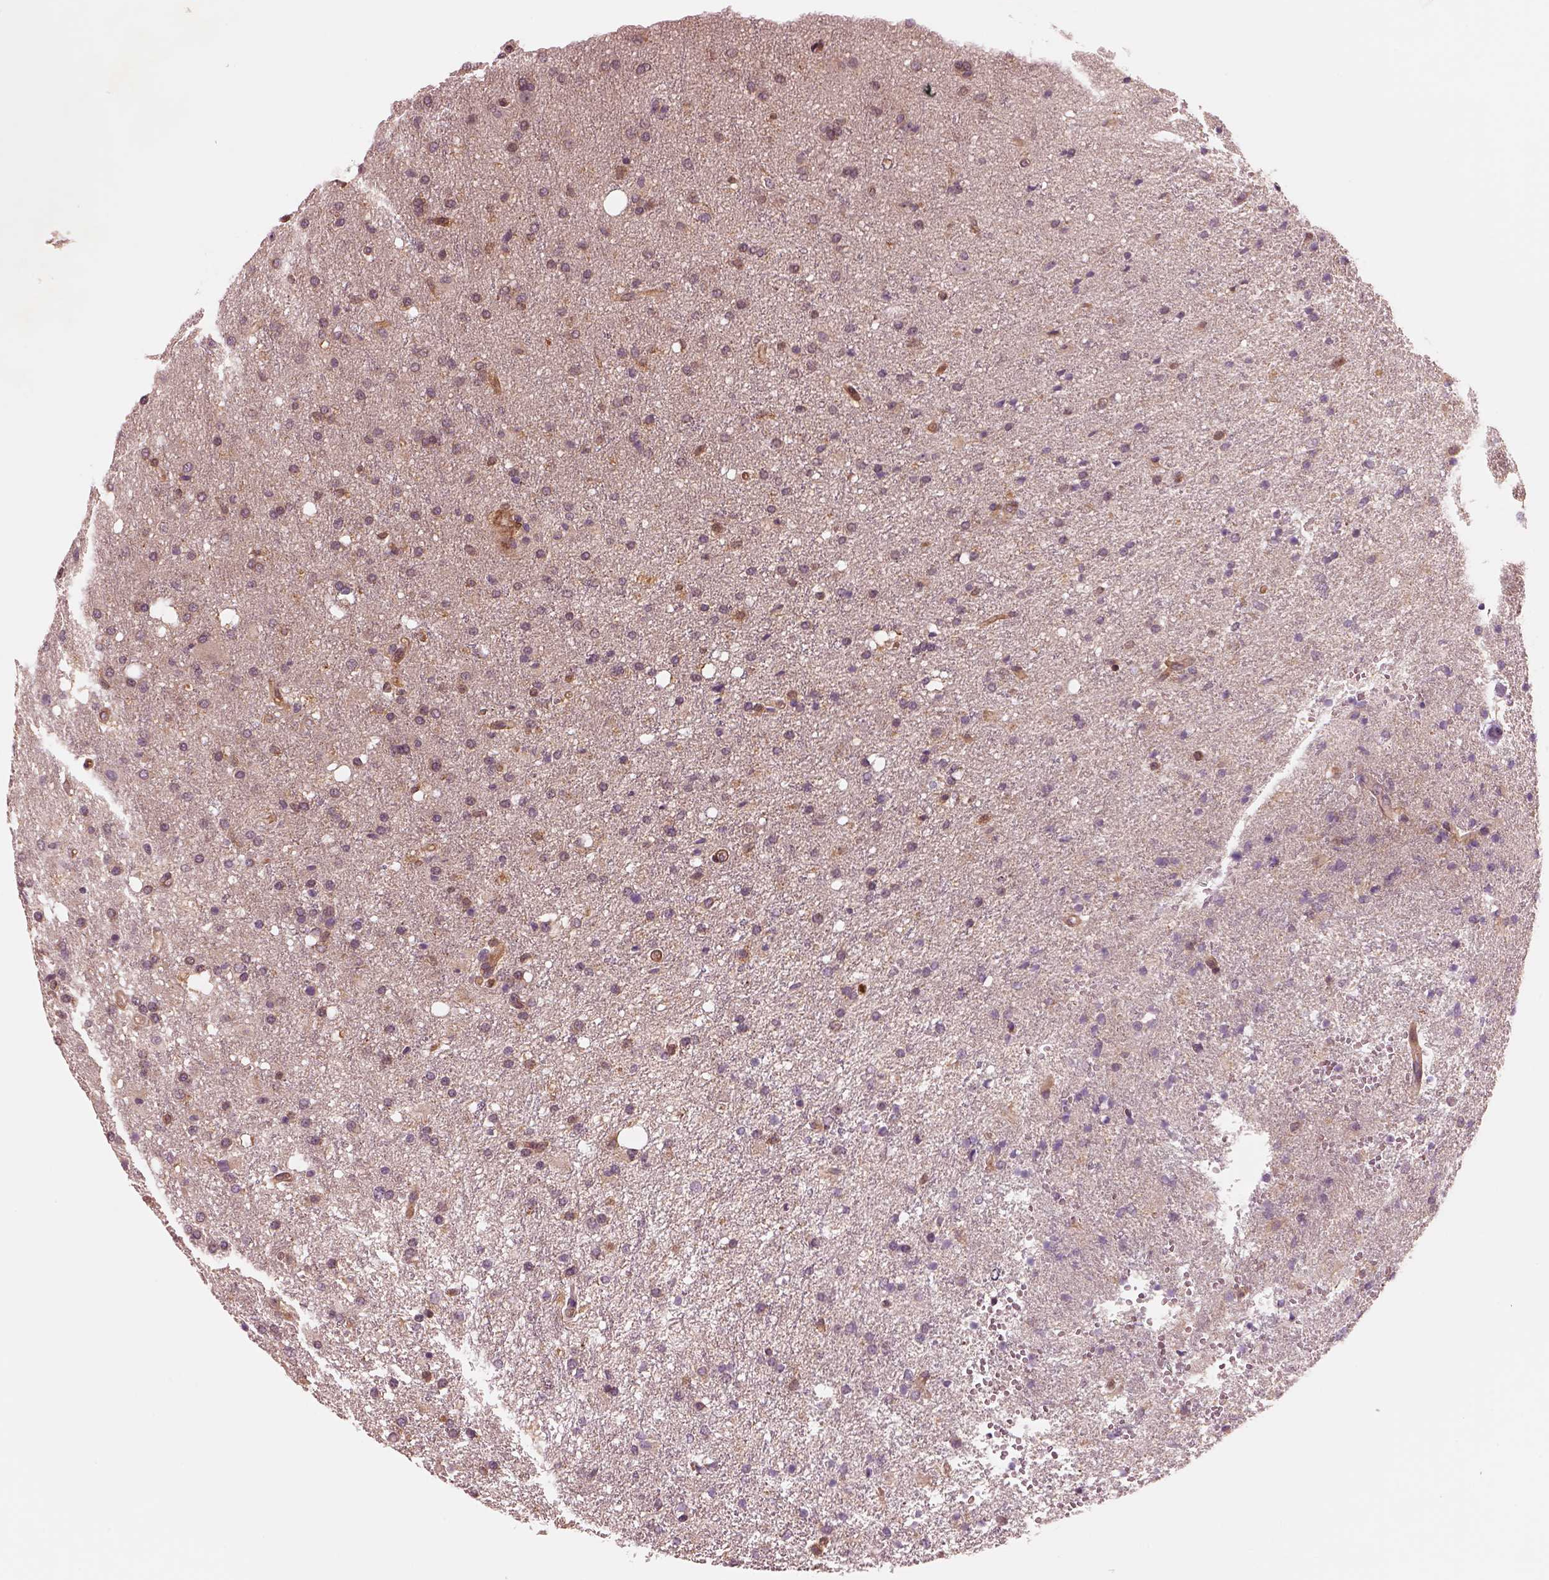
{"staining": {"intensity": "negative", "quantity": "none", "location": "none"}, "tissue": "glioma", "cell_type": "Tumor cells", "image_type": "cancer", "snomed": [{"axis": "morphology", "description": "Glioma, malignant, Low grade"}, {"axis": "topography", "description": "Brain"}], "caption": "There is no significant expression in tumor cells of glioma. The staining is performed using DAB brown chromogen with nuclei counter-stained in using hematoxylin.", "gene": "ASCC2", "patient": {"sex": "female", "age": 58}}